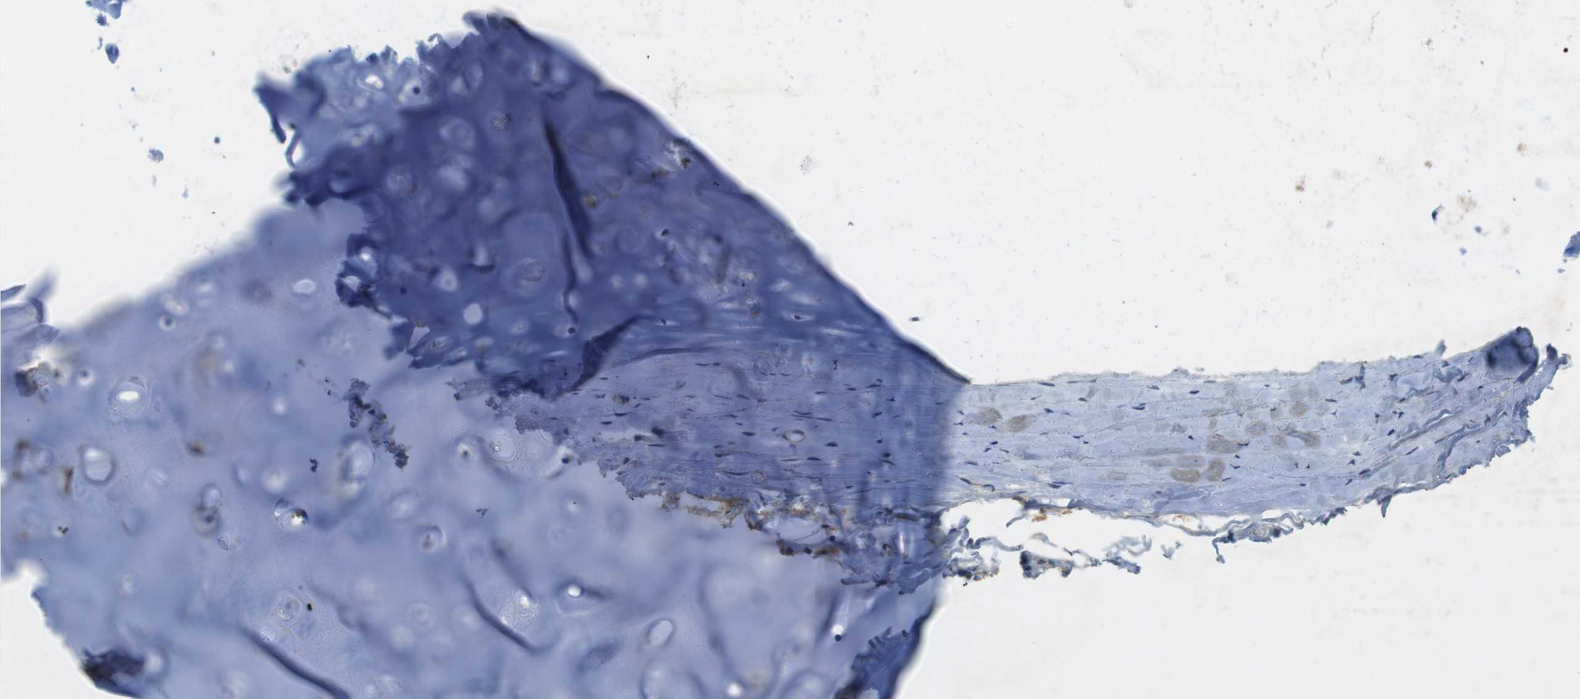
{"staining": {"intensity": "negative", "quantity": "none", "location": "none"}, "tissue": "adipose tissue", "cell_type": "Adipocytes", "image_type": "normal", "snomed": [{"axis": "morphology", "description": "Normal tissue, NOS"}, {"axis": "topography", "description": "Cartilage tissue"}, {"axis": "topography", "description": "Bronchus"}], "caption": "Micrograph shows no significant protein staining in adipocytes of unremarkable adipose tissue. (Brightfield microscopy of DAB IHC at high magnification).", "gene": "TSPAN14", "patient": {"sex": "female", "age": 73}}